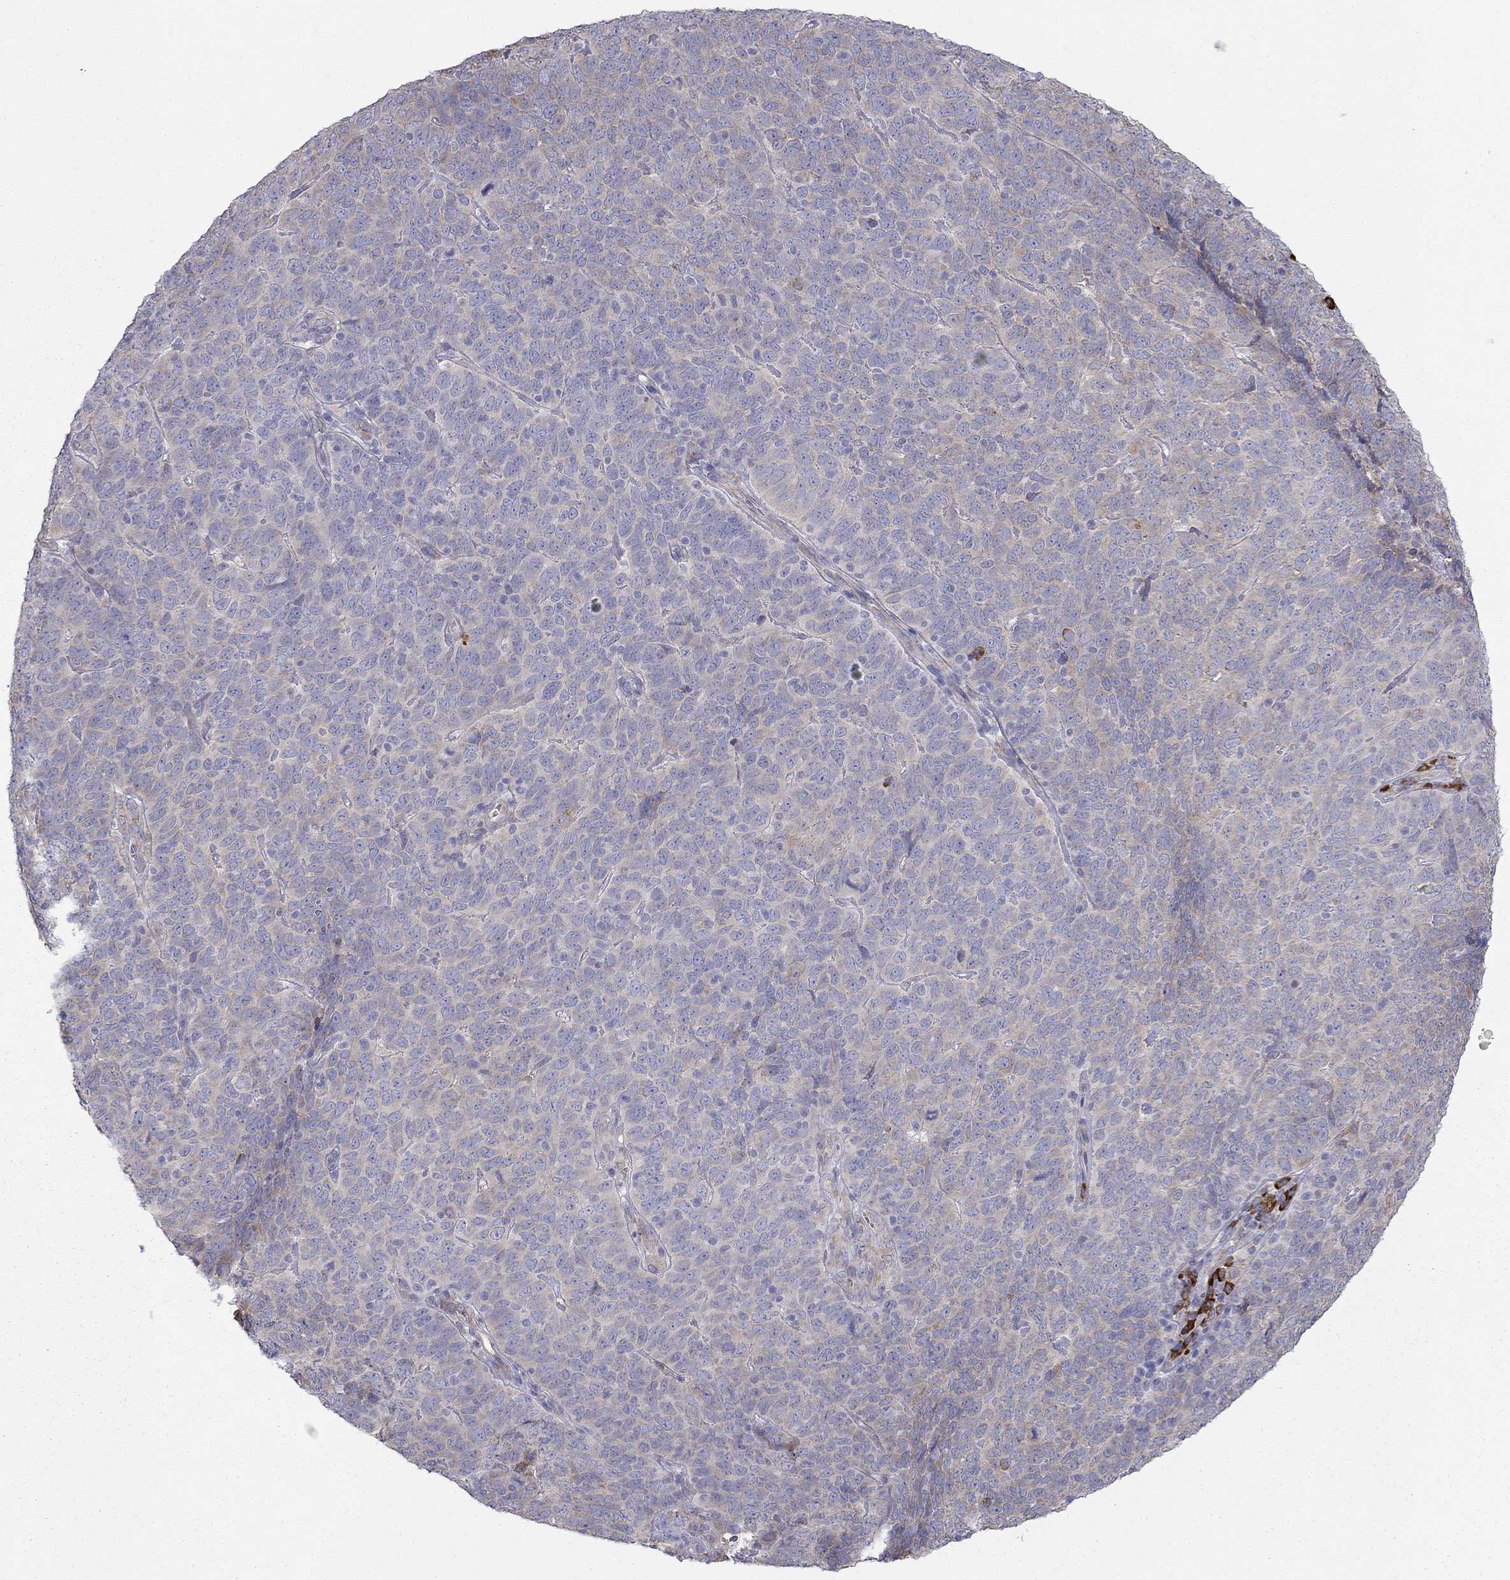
{"staining": {"intensity": "weak", "quantity": "<25%", "location": "cytoplasmic/membranous"}, "tissue": "skin cancer", "cell_type": "Tumor cells", "image_type": "cancer", "snomed": [{"axis": "morphology", "description": "Squamous cell carcinoma, NOS"}, {"axis": "topography", "description": "Skin"}, {"axis": "topography", "description": "Anal"}], "caption": "This is an immunohistochemistry (IHC) micrograph of human skin squamous cell carcinoma. There is no expression in tumor cells.", "gene": "LONRF2", "patient": {"sex": "female", "age": 51}}